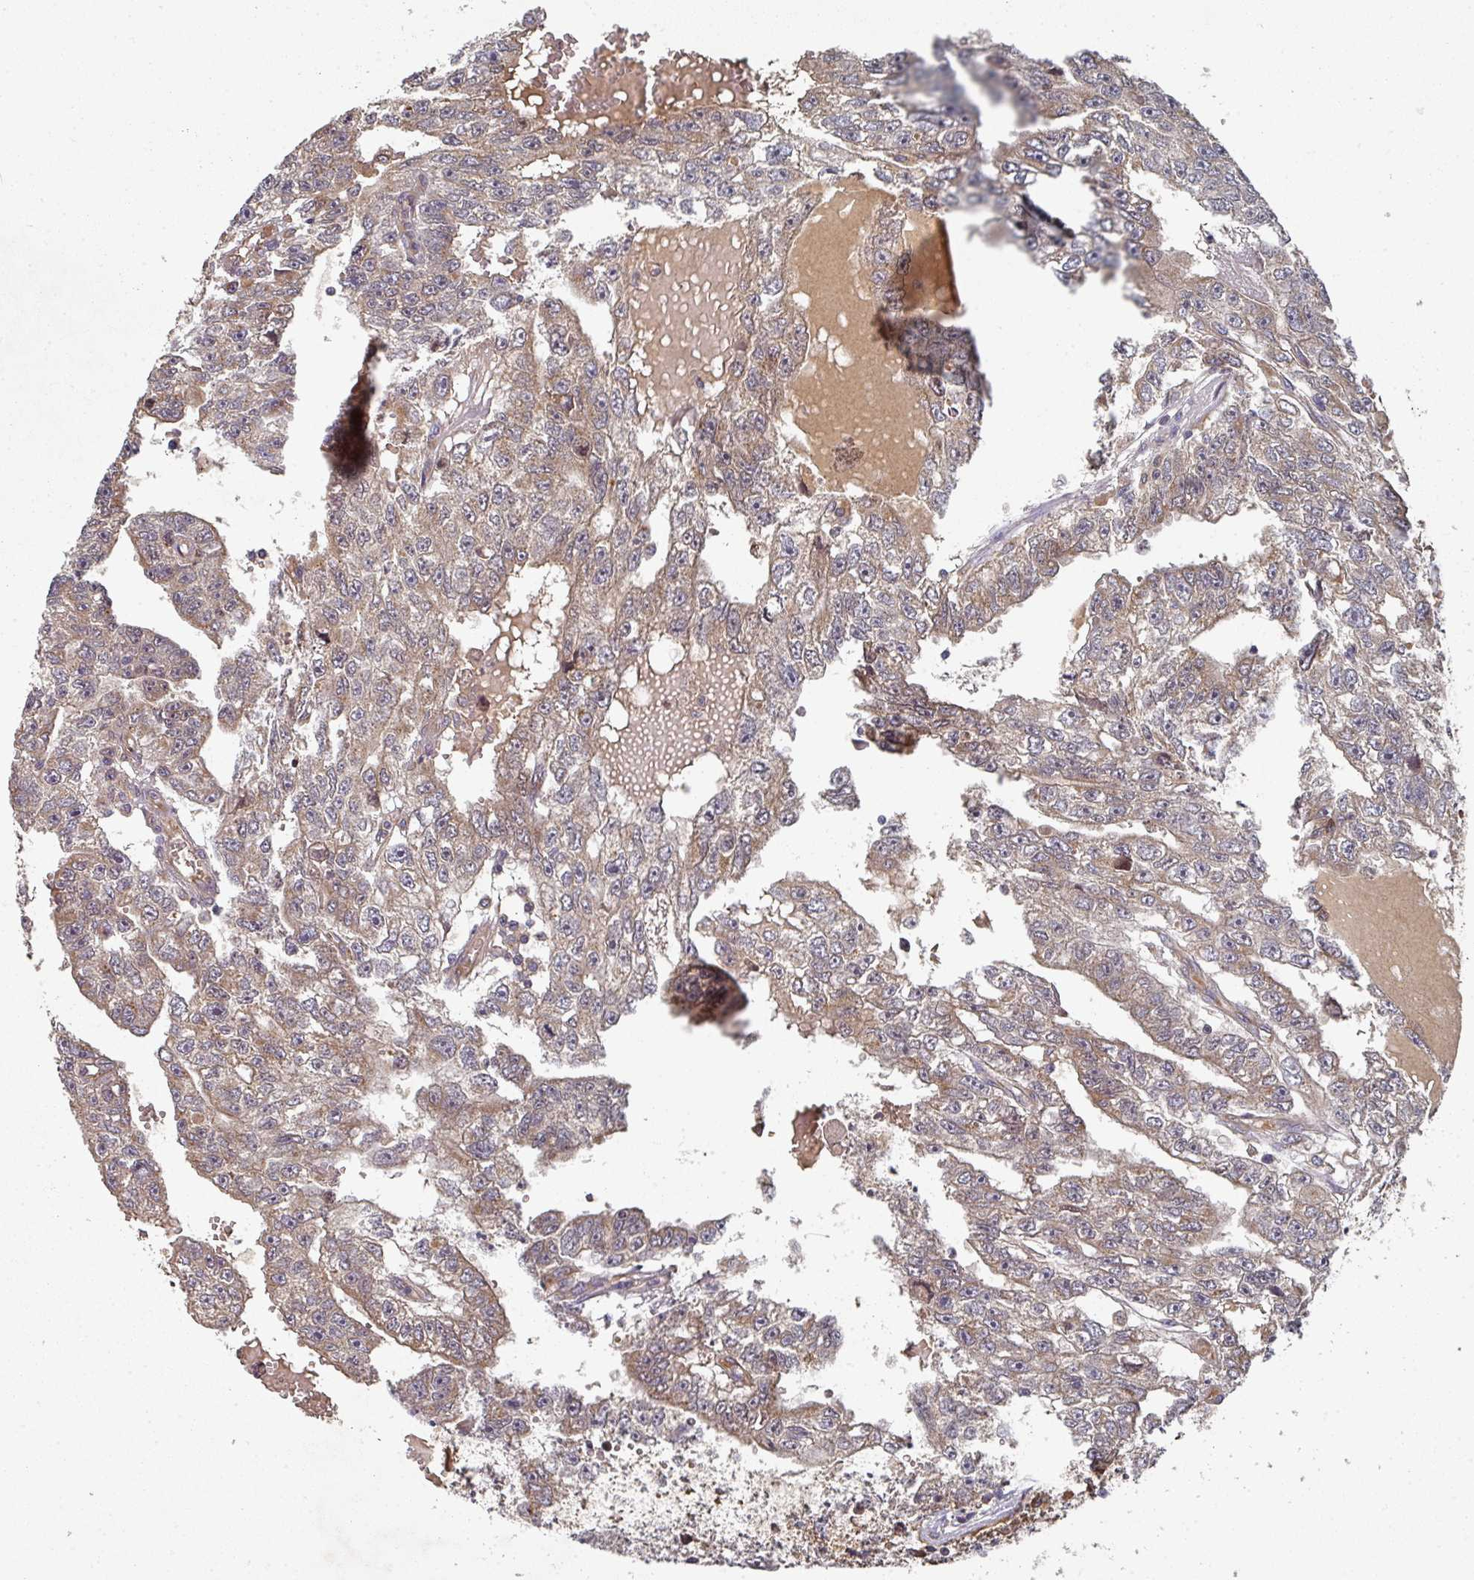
{"staining": {"intensity": "weak", "quantity": ">75%", "location": "cytoplasmic/membranous"}, "tissue": "testis cancer", "cell_type": "Tumor cells", "image_type": "cancer", "snomed": [{"axis": "morphology", "description": "Carcinoma, Embryonal, NOS"}, {"axis": "topography", "description": "Testis"}], "caption": "Human testis cancer stained for a protein (brown) displays weak cytoplasmic/membranous positive positivity in about >75% of tumor cells.", "gene": "EDEM2", "patient": {"sex": "male", "age": 20}}